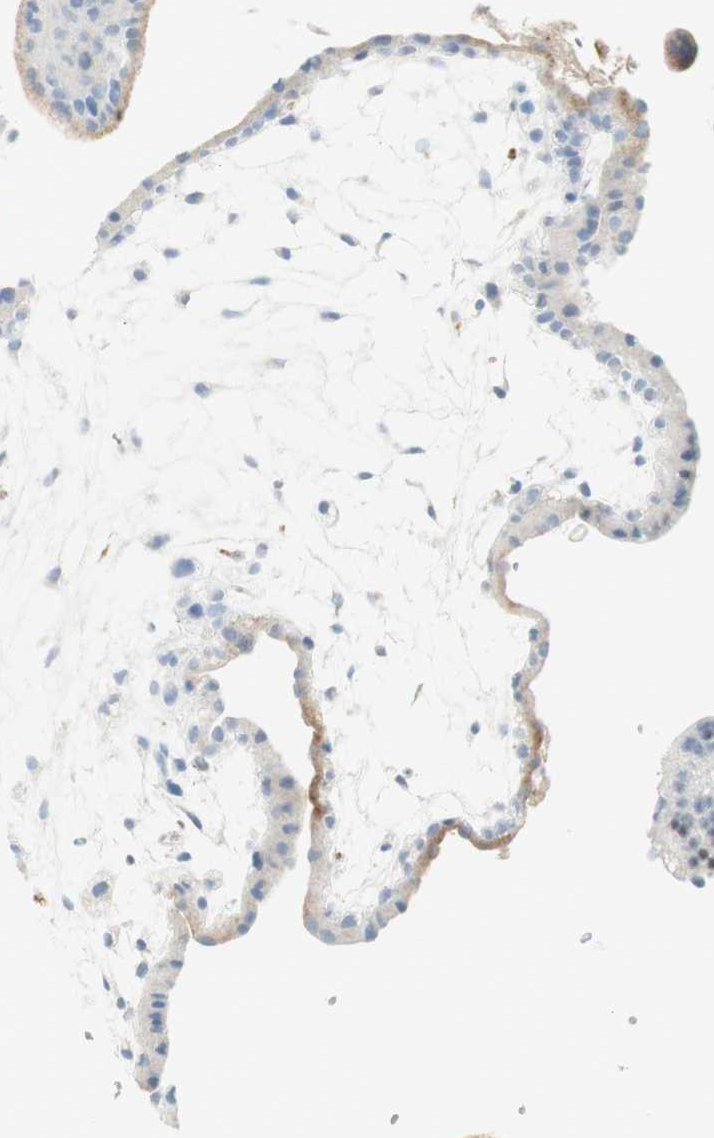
{"staining": {"intensity": "moderate", "quantity": "<25%", "location": "cytoplasmic/membranous"}, "tissue": "placenta", "cell_type": "Trophoblastic cells", "image_type": "normal", "snomed": [{"axis": "morphology", "description": "Normal tissue, NOS"}, {"axis": "topography", "description": "Placenta"}], "caption": "Immunohistochemical staining of unremarkable placenta reveals <25% levels of moderate cytoplasmic/membranous protein expression in approximately <25% of trophoblastic cells. The protein of interest is shown in brown color, while the nuclei are stained blue.", "gene": "MDK", "patient": {"sex": "female", "age": 35}}